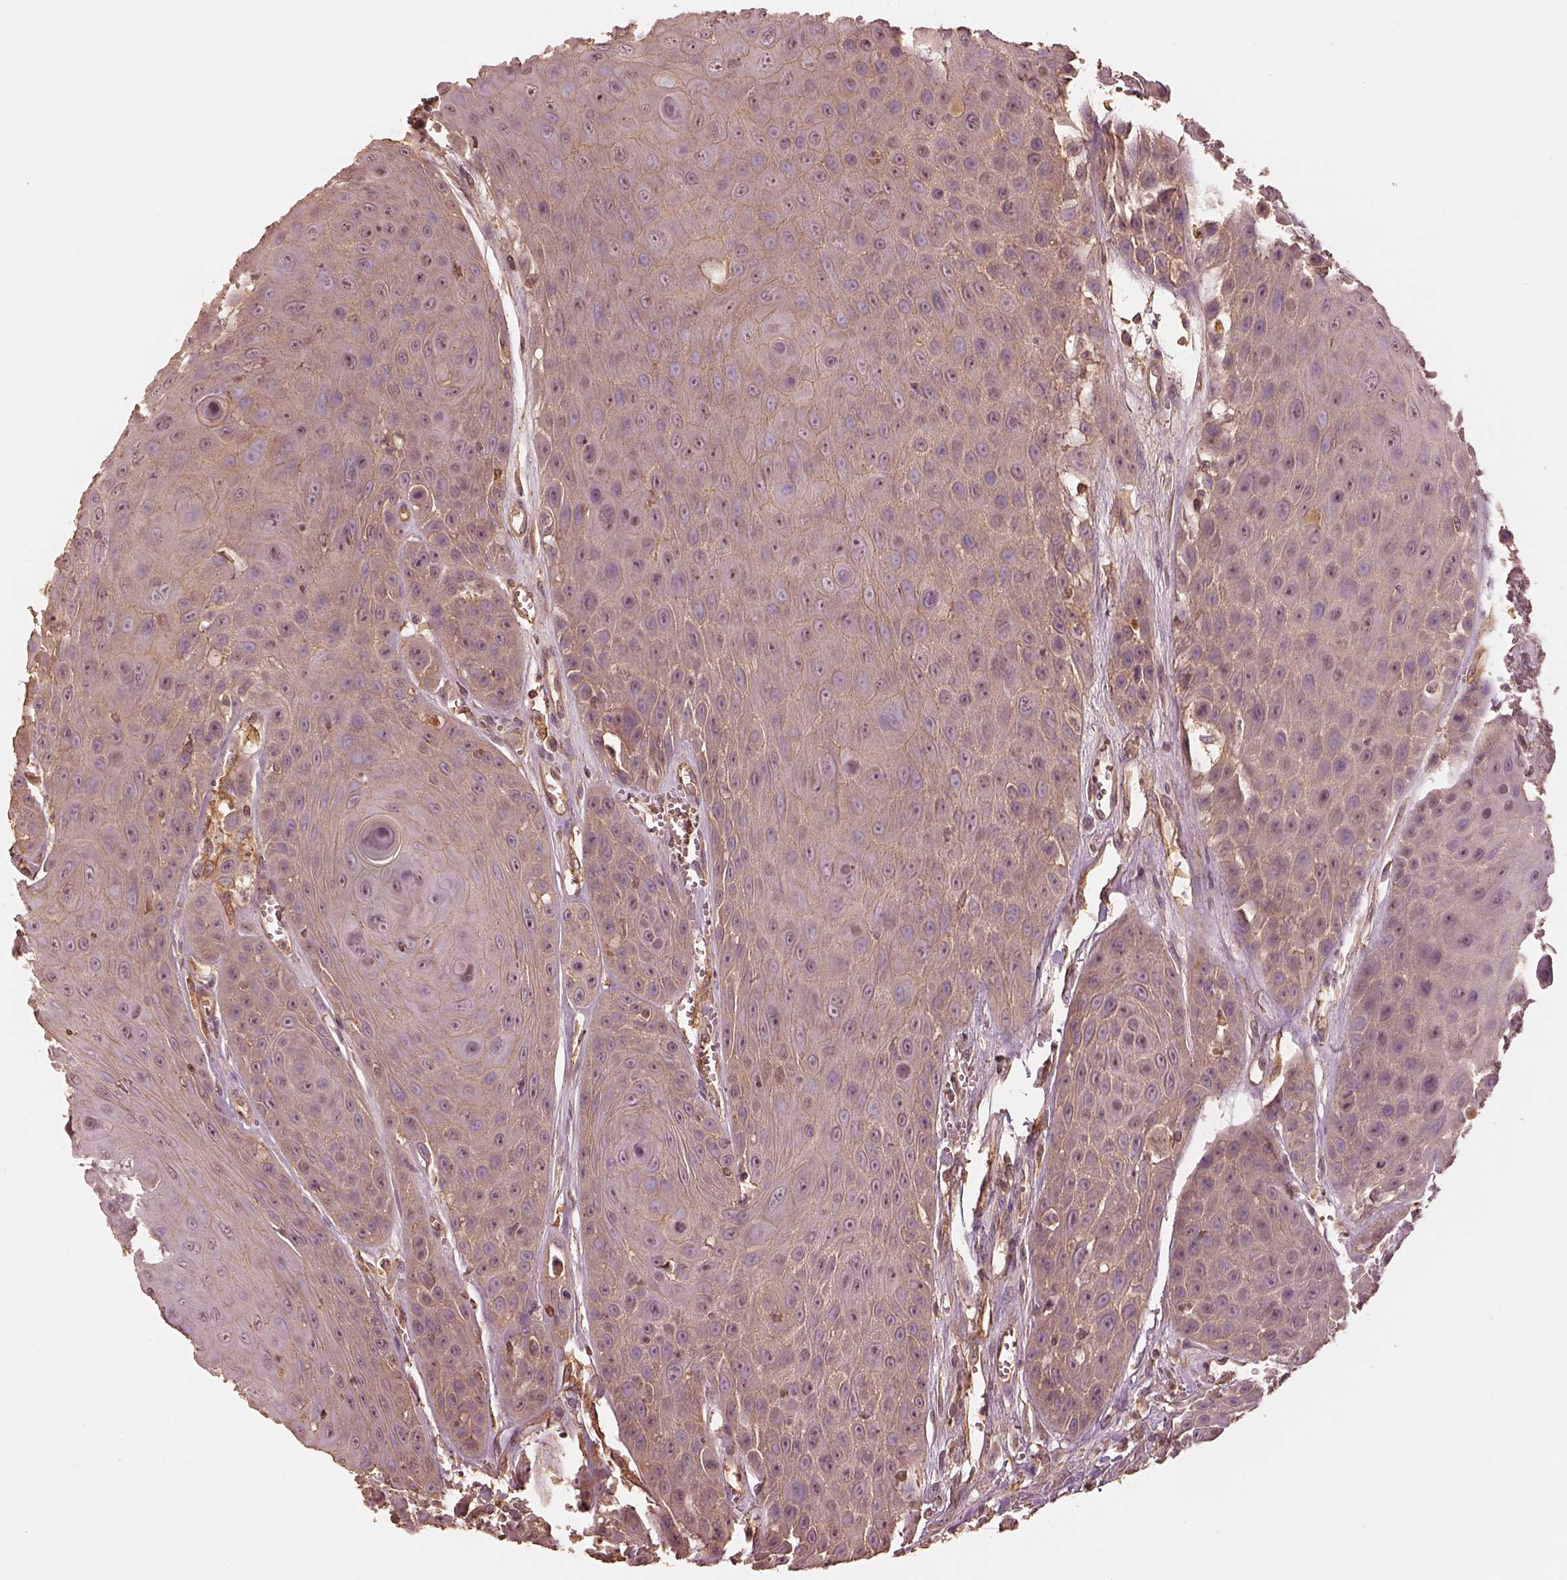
{"staining": {"intensity": "moderate", "quantity": "25%-75%", "location": "cytoplasmic/membranous"}, "tissue": "head and neck cancer", "cell_type": "Tumor cells", "image_type": "cancer", "snomed": [{"axis": "morphology", "description": "Squamous cell carcinoma, NOS"}, {"axis": "topography", "description": "Oral tissue"}, {"axis": "topography", "description": "Head-Neck"}], "caption": "This is an image of immunohistochemistry (IHC) staining of squamous cell carcinoma (head and neck), which shows moderate staining in the cytoplasmic/membranous of tumor cells.", "gene": "WDR7", "patient": {"sex": "male", "age": 81}}